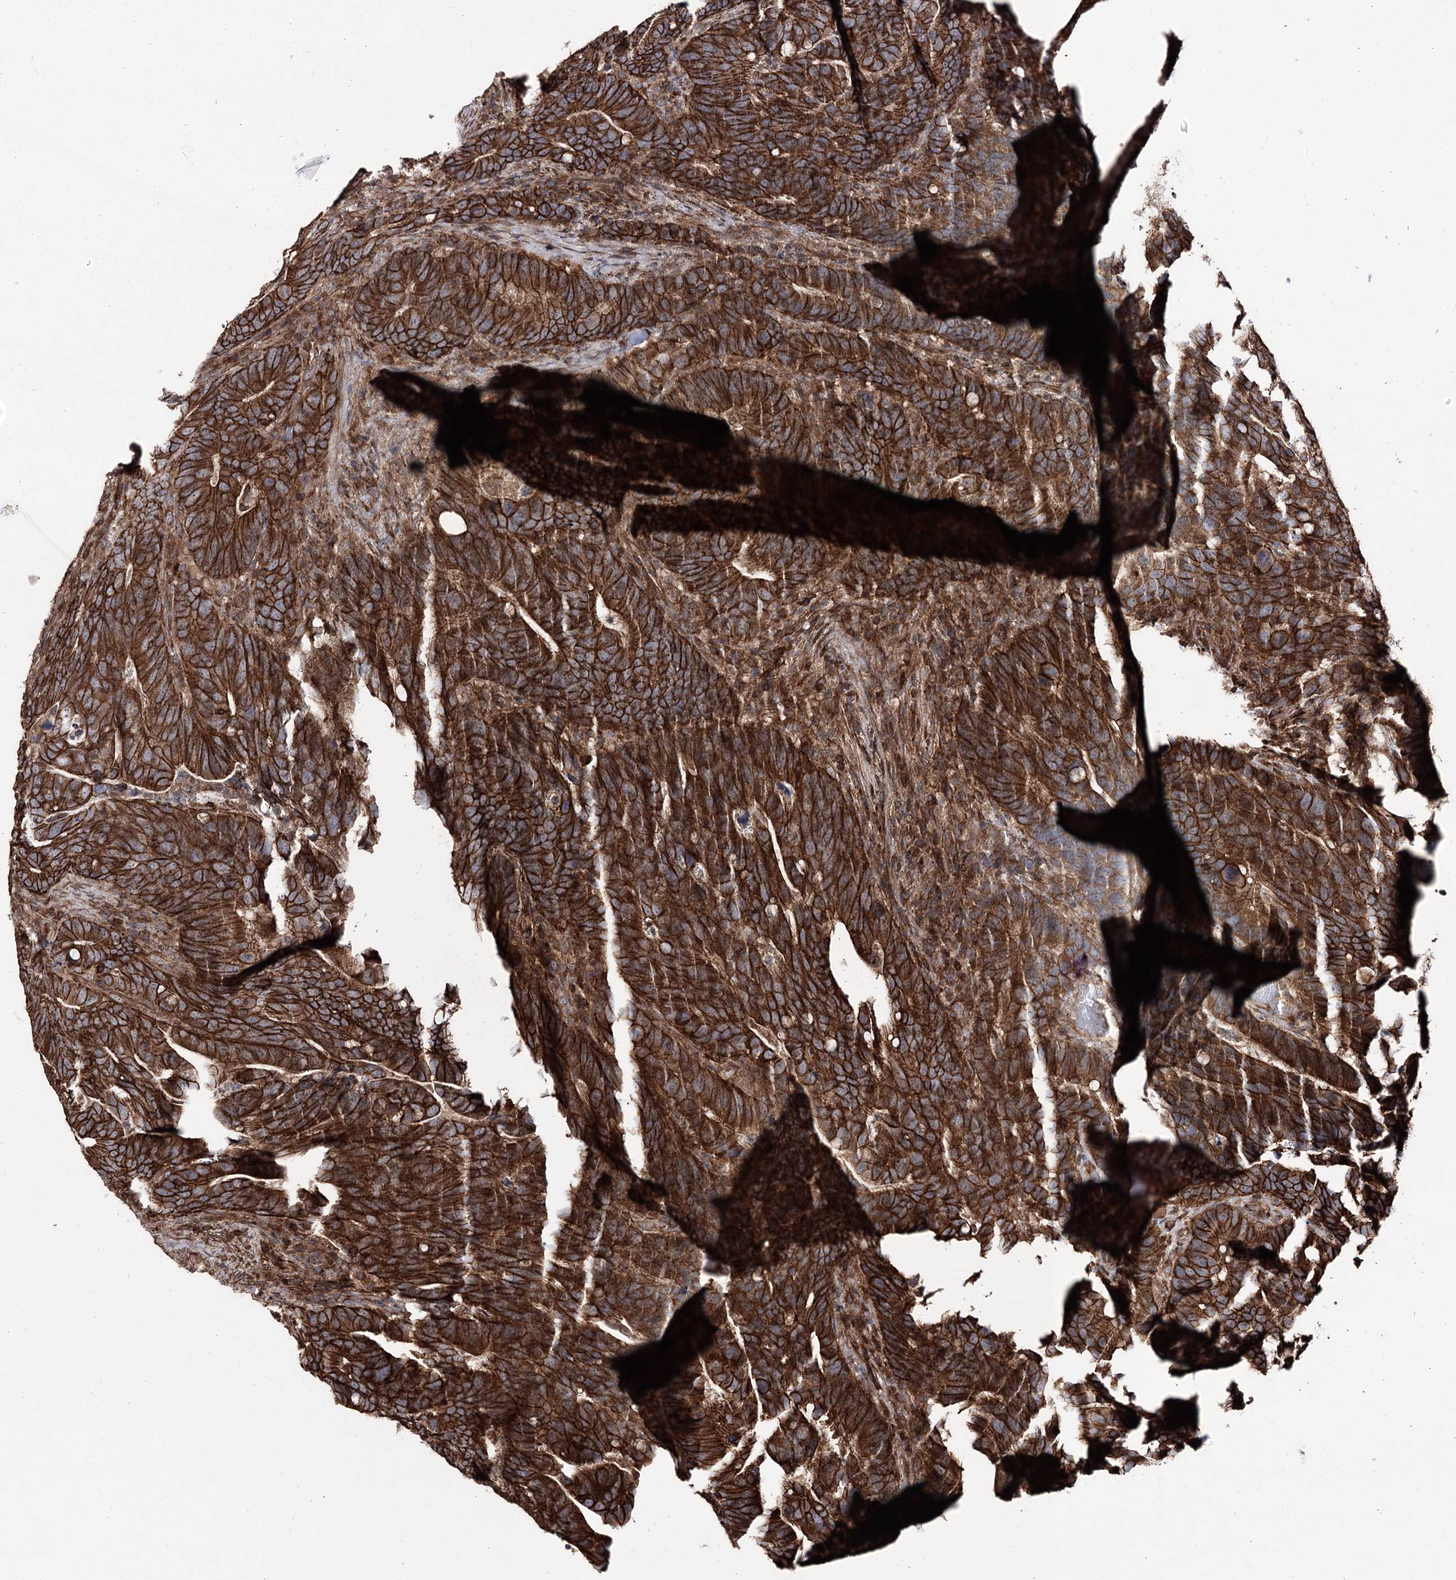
{"staining": {"intensity": "strong", "quantity": ">75%", "location": "cytoplasmic/membranous"}, "tissue": "colorectal cancer", "cell_type": "Tumor cells", "image_type": "cancer", "snomed": [{"axis": "morphology", "description": "Adenocarcinoma, NOS"}, {"axis": "topography", "description": "Colon"}], "caption": "Human adenocarcinoma (colorectal) stained with a protein marker exhibits strong staining in tumor cells.", "gene": "DHX29", "patient": {"sex": "female", "age": 66}}